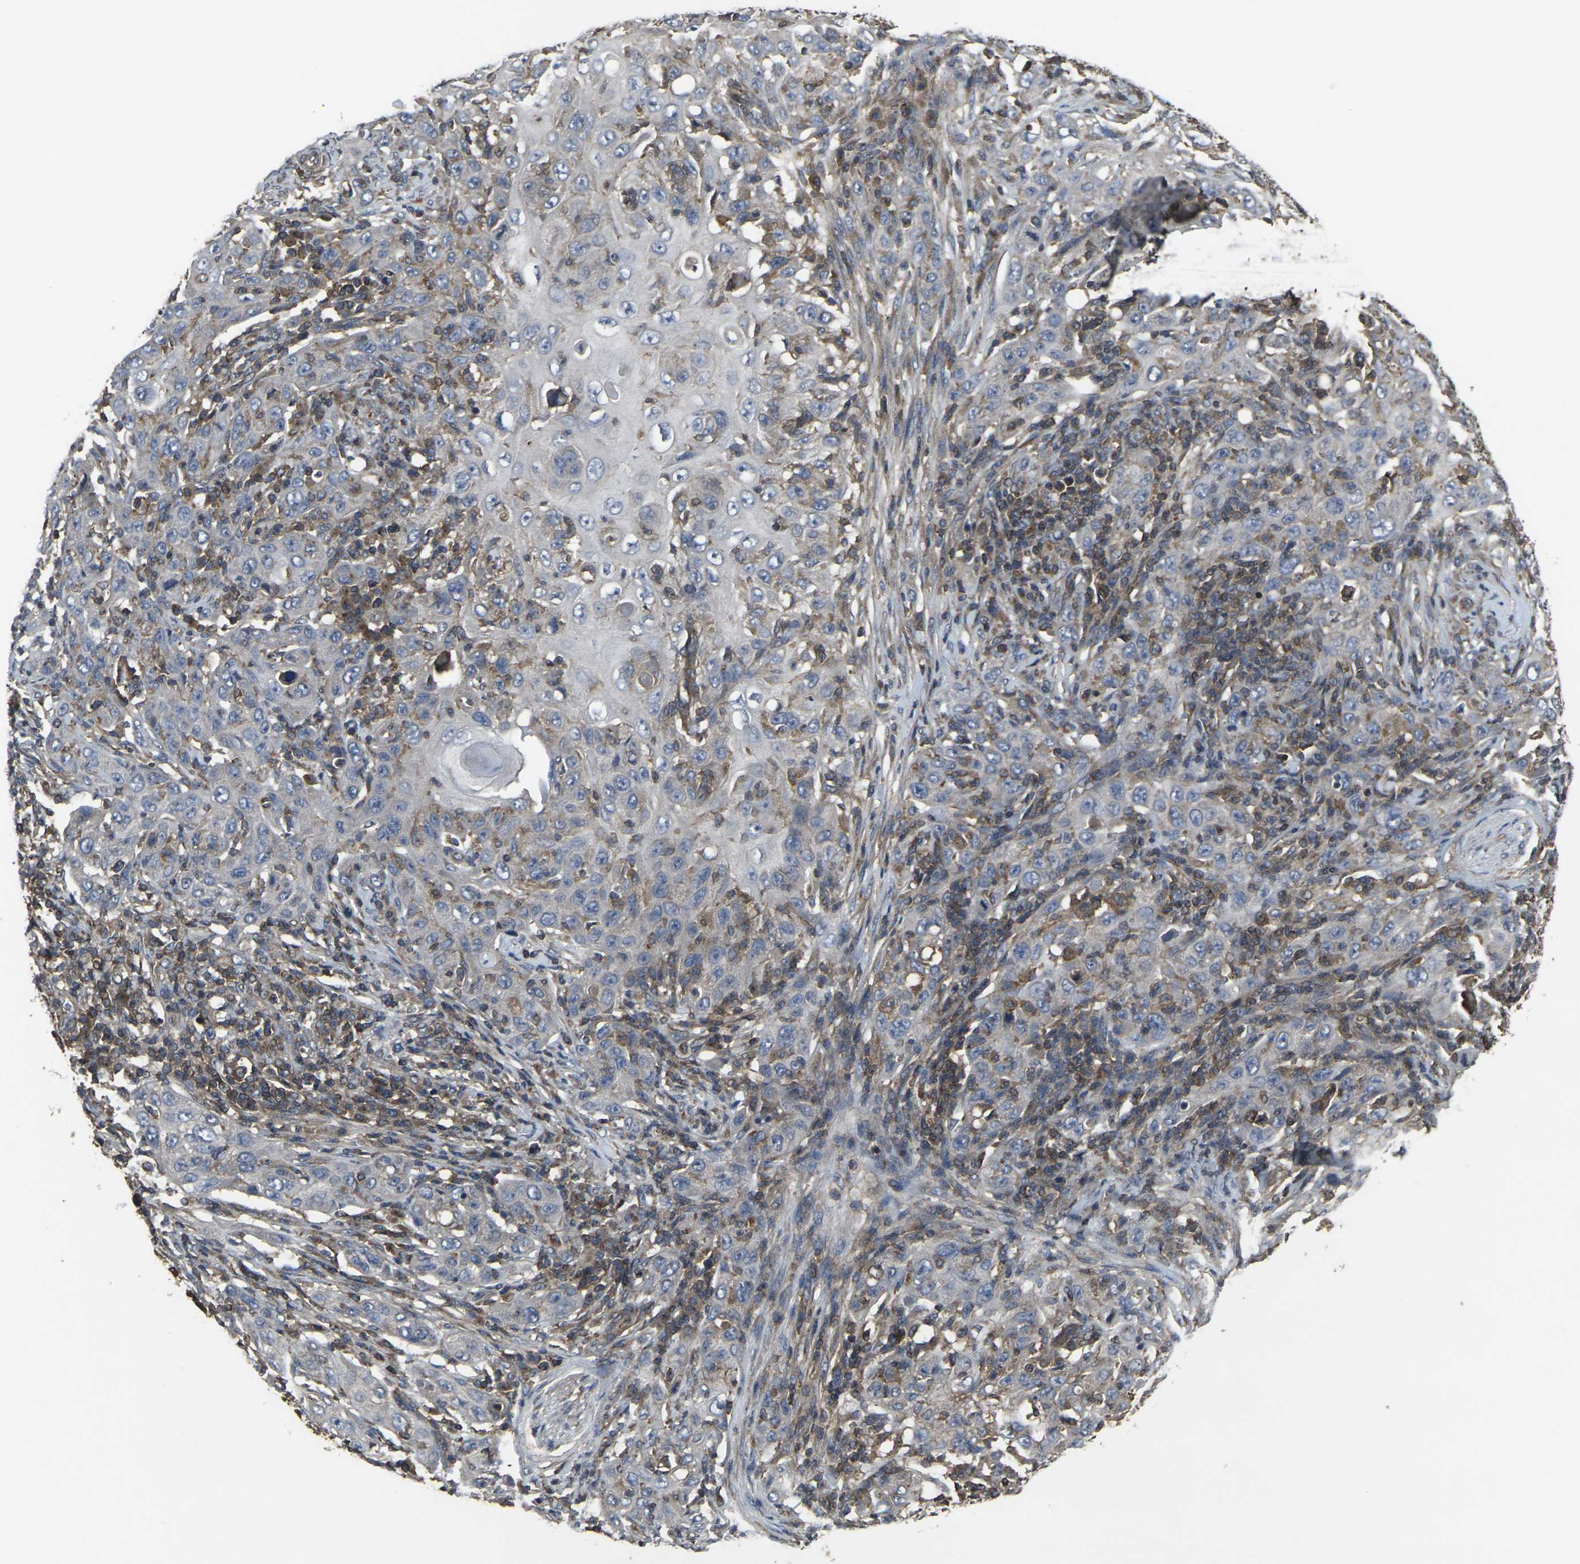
{"staining": {"intensity": "negative", "quantity": "none", "location": "none"}, "tissue": "skin cancer", "cell_type": "Tumor cells", "image_type": "cancer", "snomed": [{"axis": "morphology", "description": "Squamous cell carcinoma, NOS"}, {"axis": "topography", "description": "Skin"}], "caption": "Immunohistochemistry (IHC) image of skin squamous cell carcinoma stained for a protein (brown), which demonstrates no expression in tumor cells.", "gene": "PRKACB", "patient": {"sex": "female", "age": 88}}